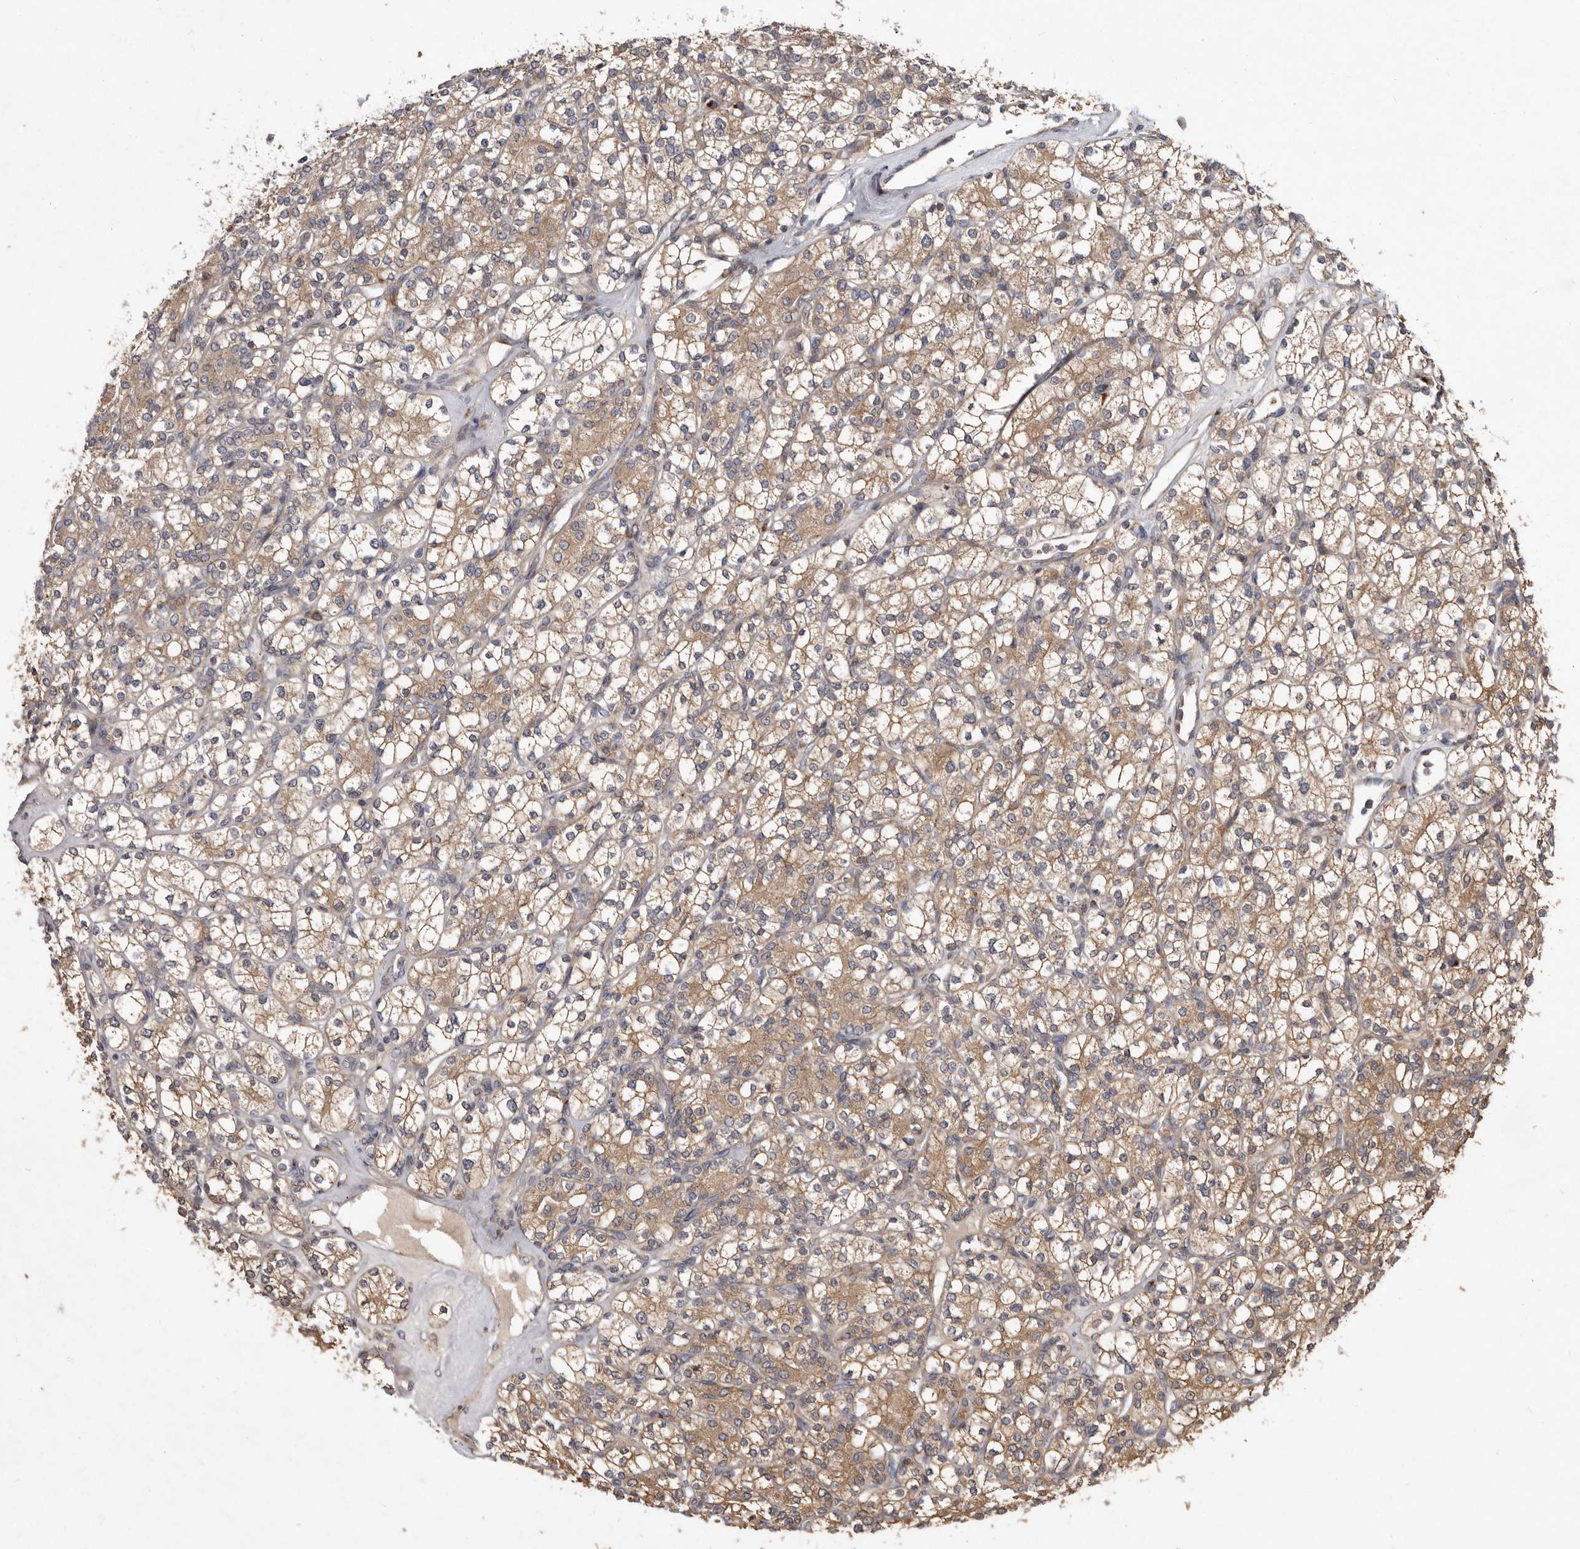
{"staining": {"intensity": "moderate", "quantity": ">75%", "location": "cytoplasmic/membranous"}, "tissue": "renal cancer", "cell_type": "Tumor cells", "image_type": "cancer", "snomed": [{"axis": "morphology", "description": "Adenocarcinoma, NOS"}, {"axis": "topography", "description": "Kidney"}], "caption": "Protein expression analysis of renal cancer (adenocarcinoma) displays moderate cytoplasmic/membranous positivity in approximately >75% of tumor cells.", "gene": "FLAD1", "patient": {"sex": "male", "age": 77}}